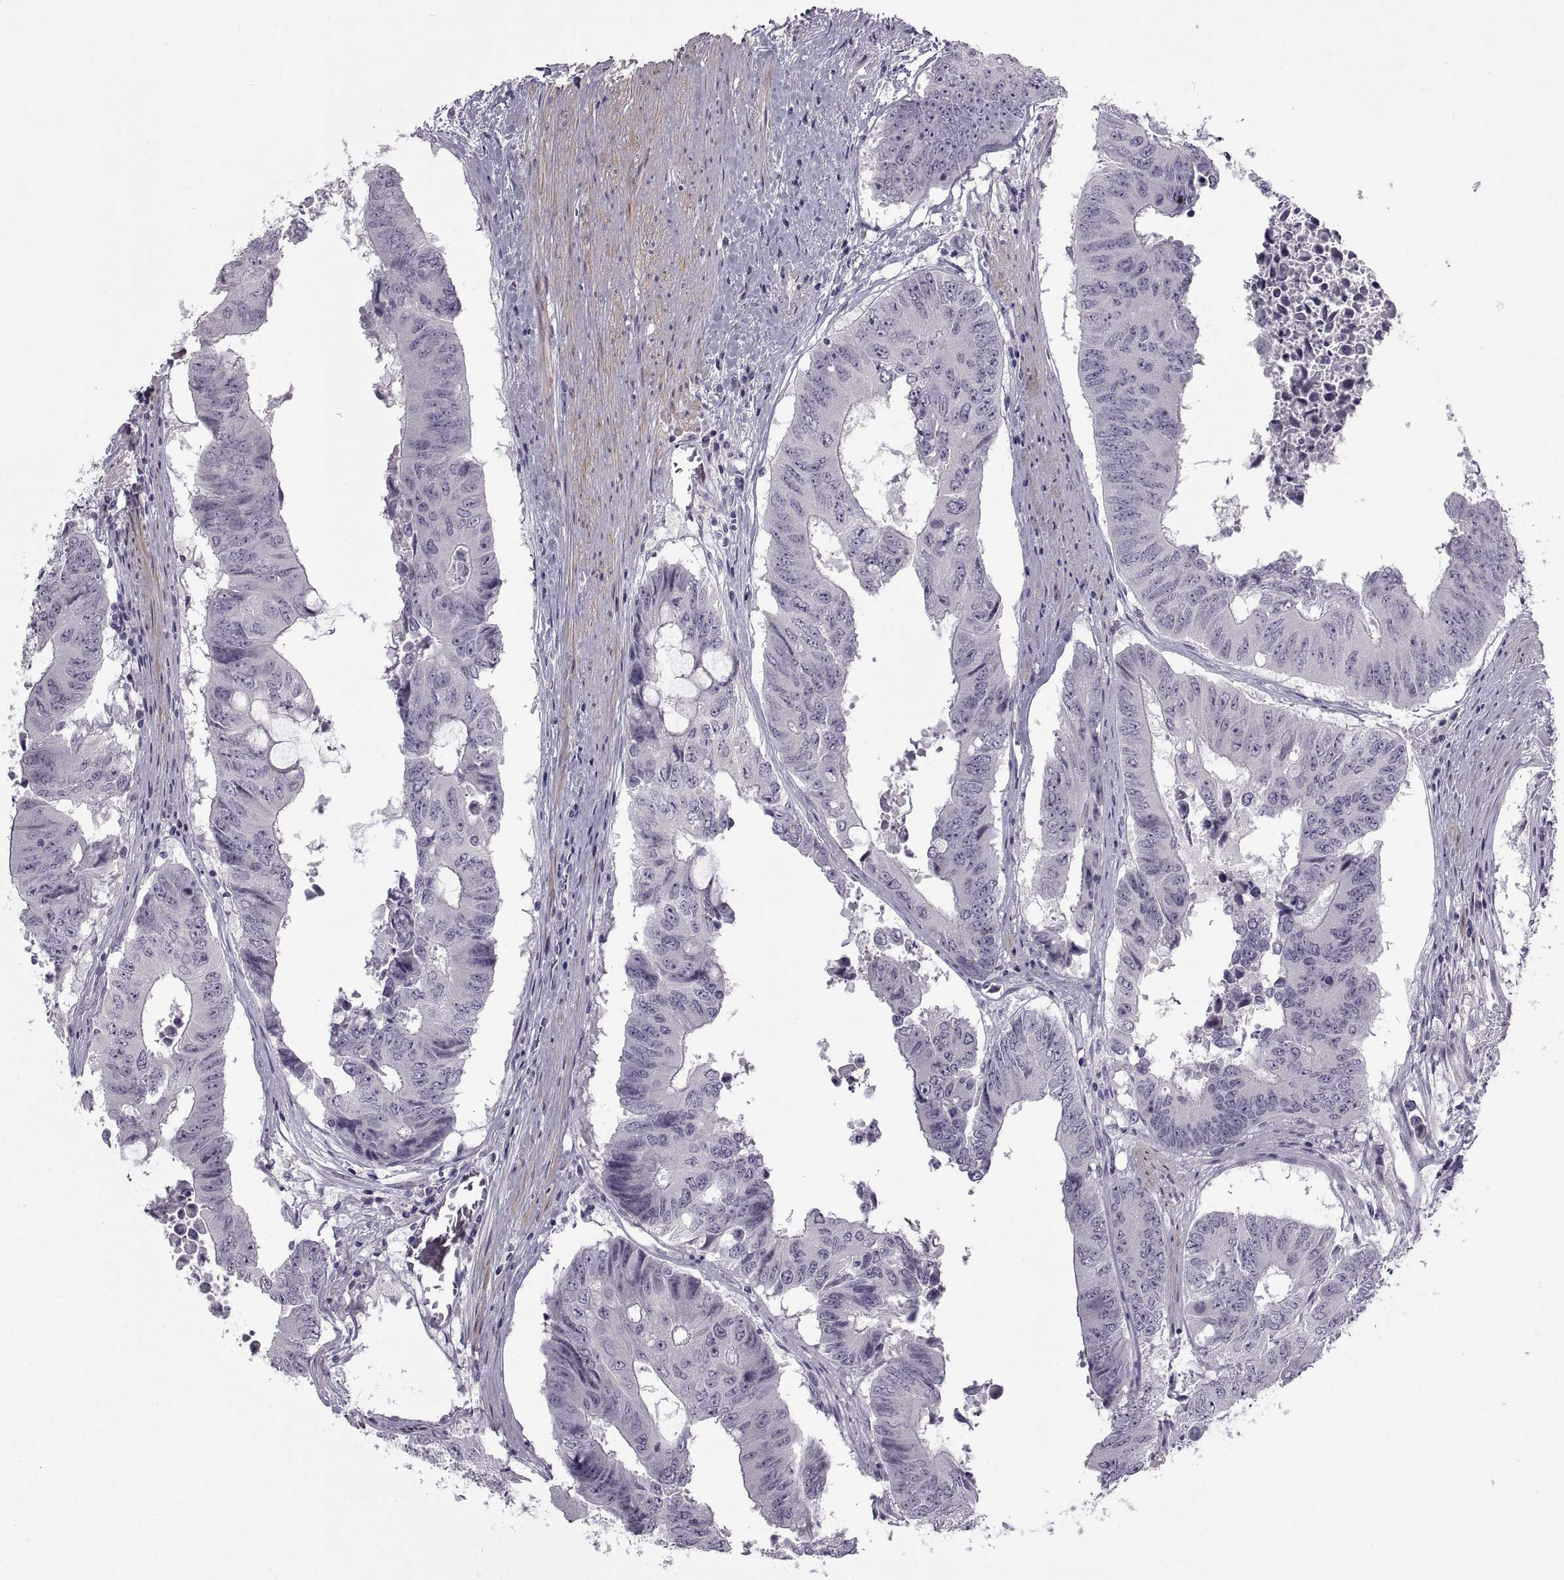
{"staining": {"intensity": "negative", "quantity": "none", "location": "none"}, "tissue": "colorectal cancer", "cell_type": "Tumor cells", "image_type": "cancer", "snomed": [{"axis": "morphology", "description": "Adenocarcinoma, NOS"}, {"axis": "topography", "description": "Rectum"}], "caption": "Human colorectal cancer stained for a protein using IHC exhibits no positivity in tumor cells.", "gene": "BSPH1", "patient": {"sex": "male", "age": 59}}